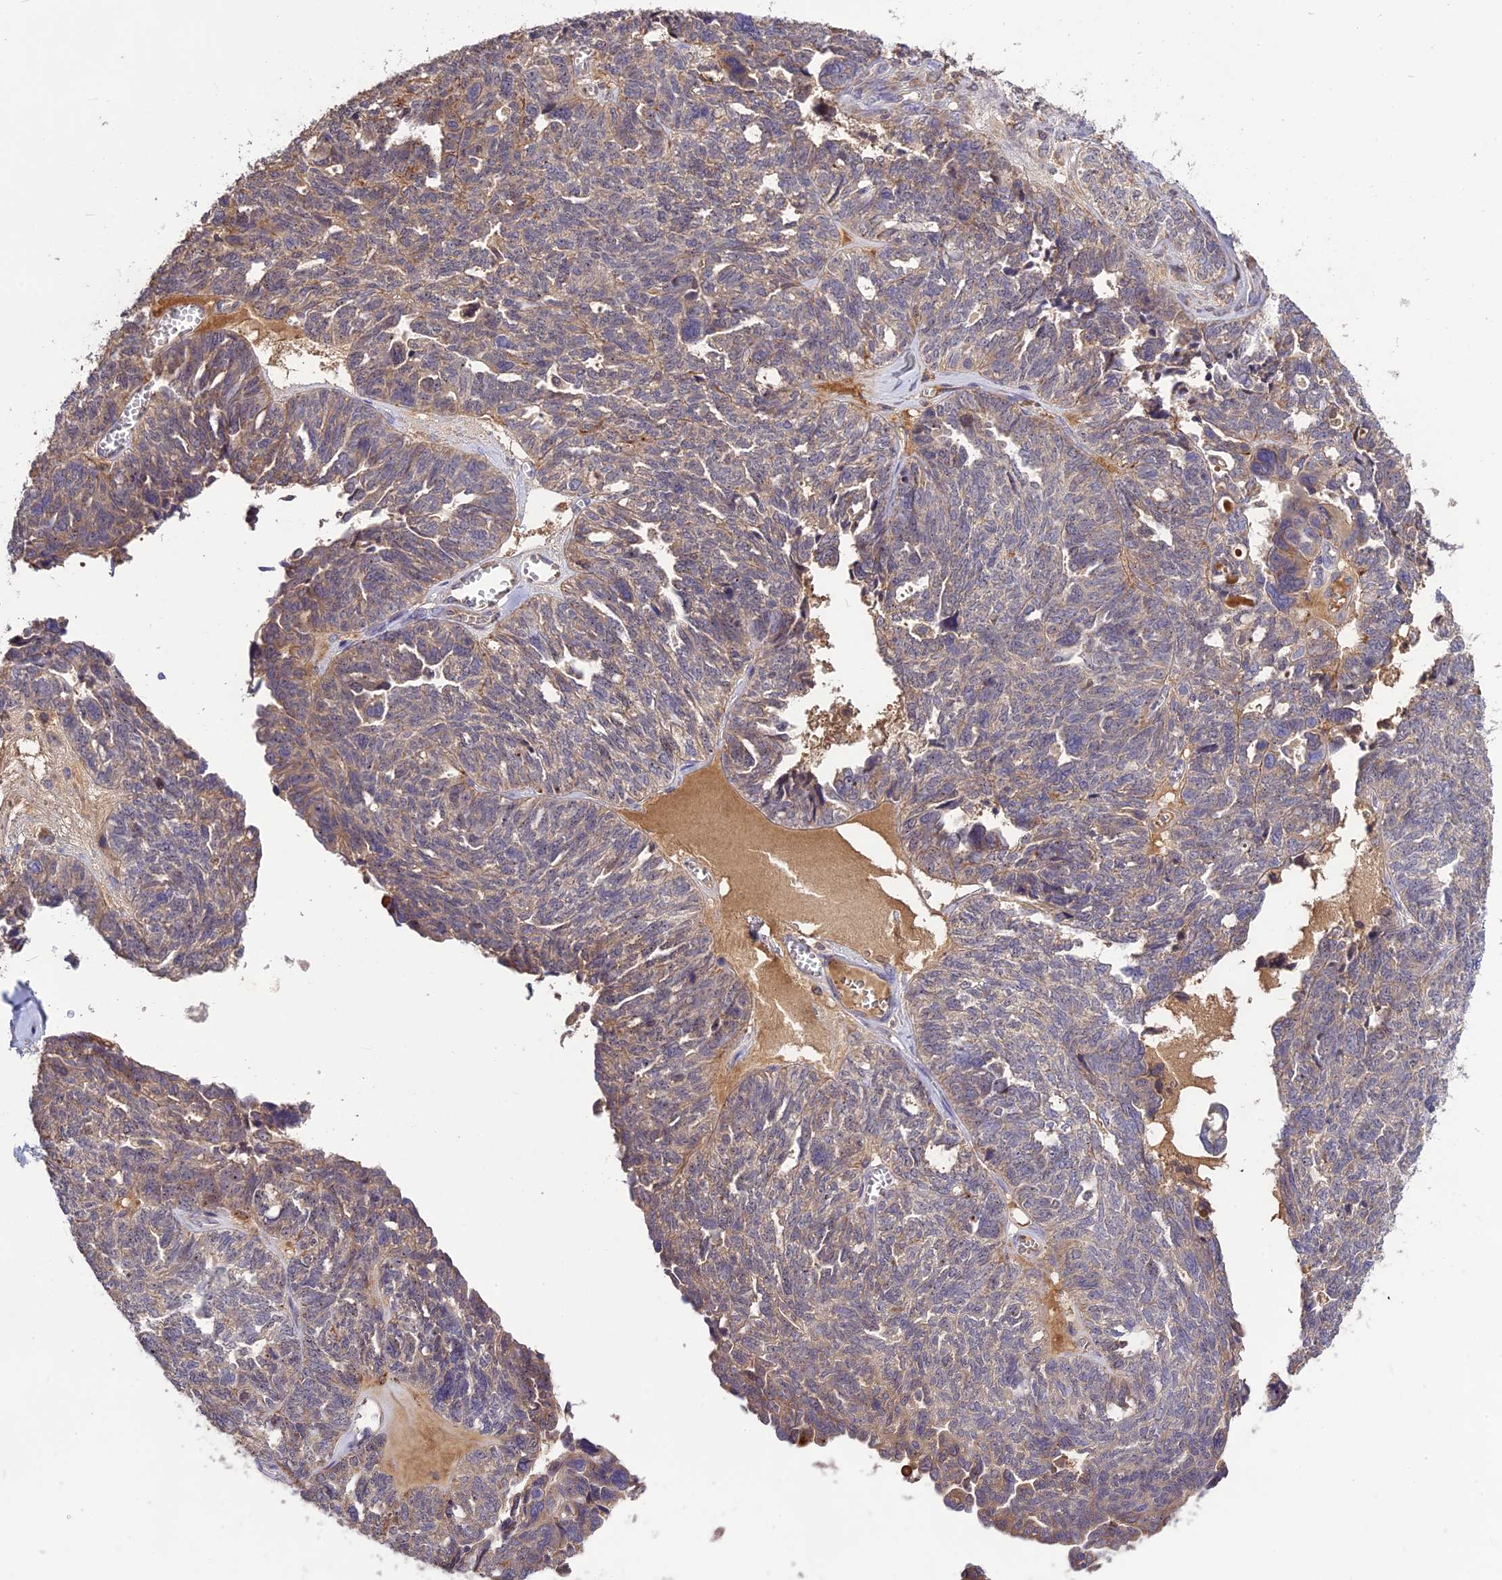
{"staining": {"intensity": "moderate", "quantity": "25%-75%", "location": "cytoplasmic/membranous,nuclear"}, "tissue": "ovarian cancer", "cell_type": "Tumor cells", "image_type": "cancer", "snomed": [{"axis": "morphology", "description": "Cystadenocarcinoma, serous, NOS"}, {"axis": "topography", "description": "Ovary"}], "caption": "High-power microscopy captured an immunohistochemistry image of serous cystadenocarcinoma (ovarian), revealing moderate cytoplasmic/membranous and nuclear staining in about 25%-75% of tumor cells. The staining was performed using DAB (3,3'-diaminobenzidine), with brown indicating positive protein expression. Nuclei are stained blue with hematoxylin.", "gene": "NUDT8", "patient": {"sex": "female", "age": 79}}